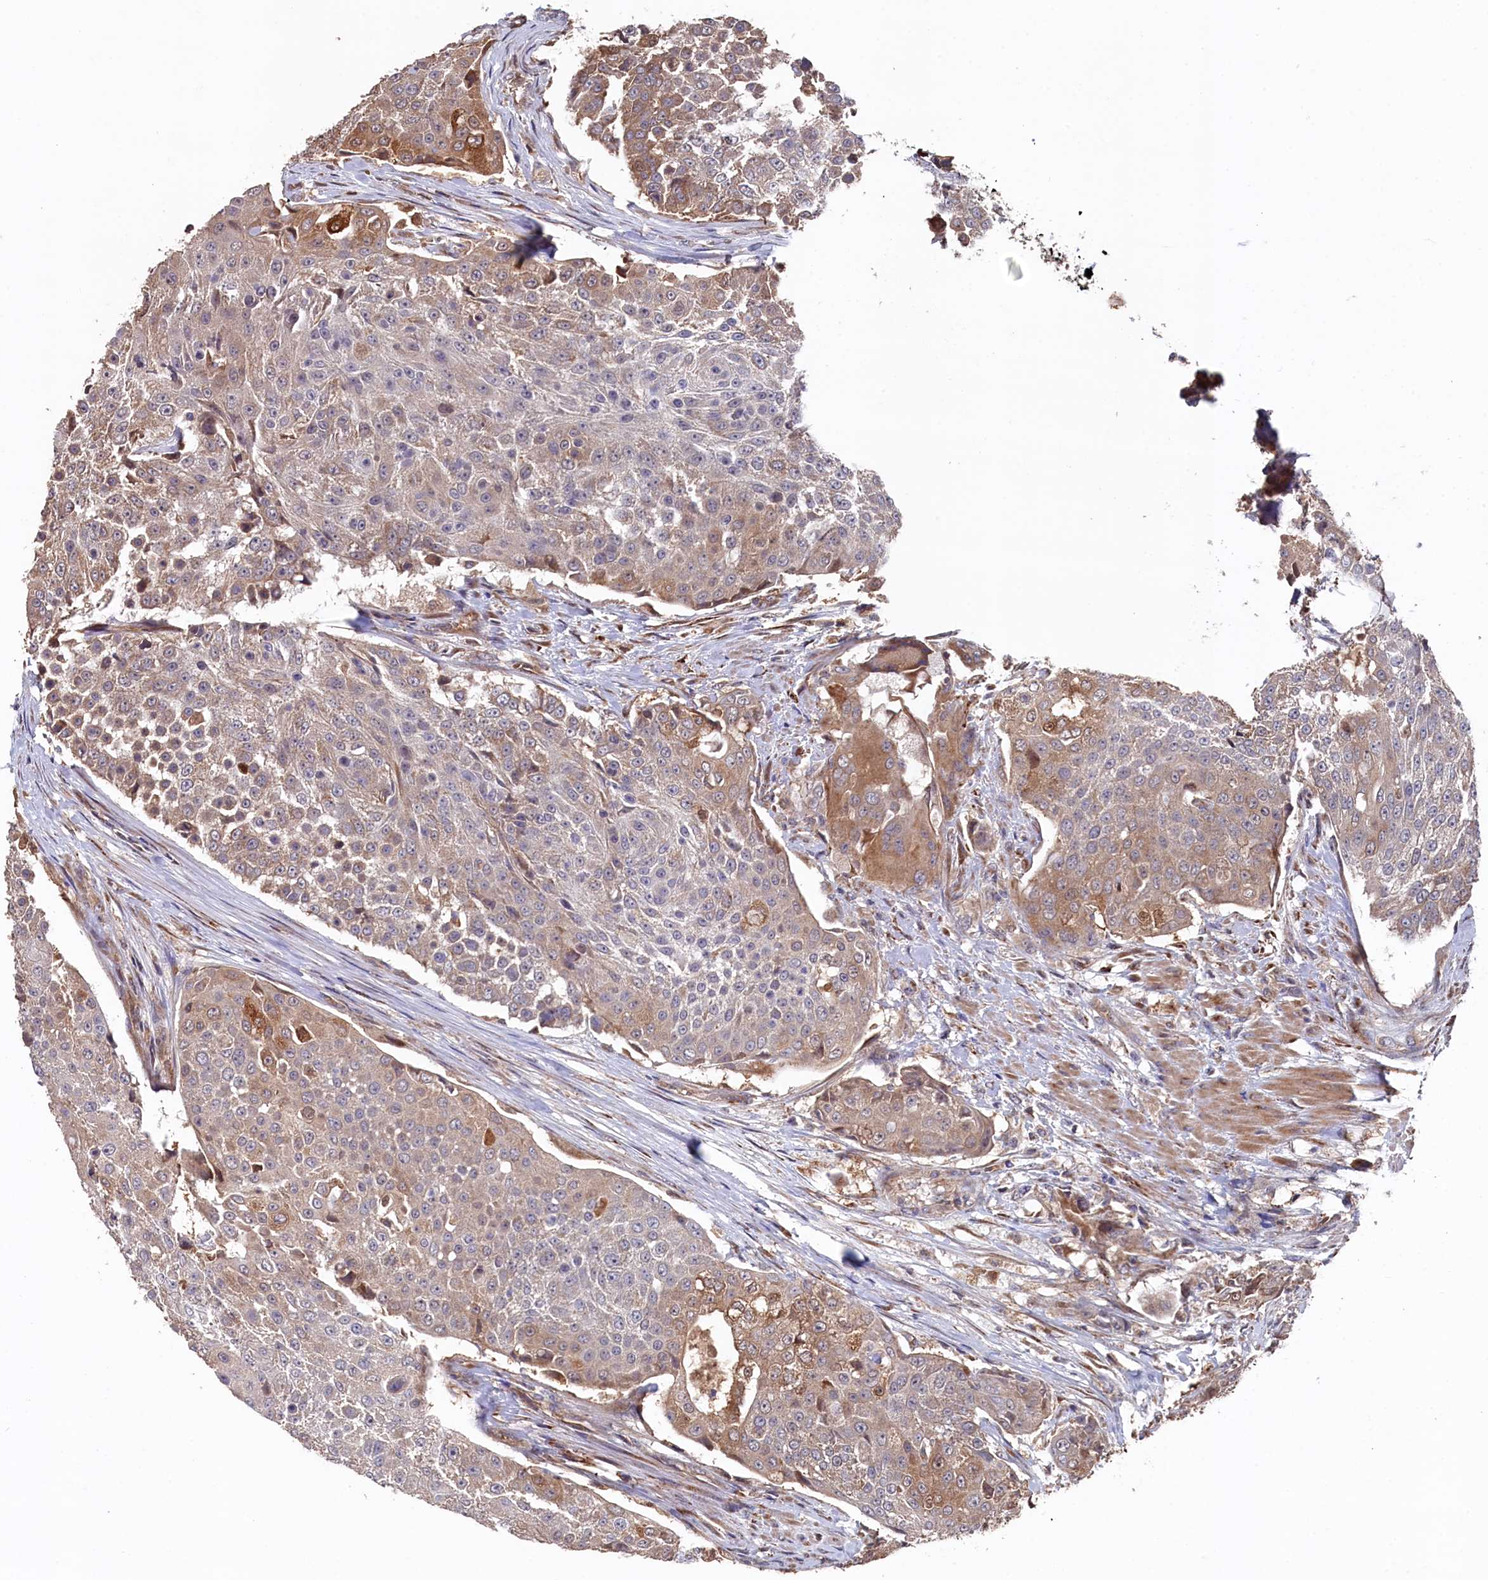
{"staining": {"intensity": "moderate", "quantity": "<25%", "location": "cytoplasmic/membranous"}, "tissue": "urothelial cancer", "cell_type": "Tumor cells", "image_type": "cancer", "snomed": [{"axis": "morphology", "description": "Urothelial carcinoma, High grade"}, {"axis": "topography", "description": "Urinary bladder"}], "caption": "Protein expression analysis of human urothelial cancer reveals moderate cytoplasmic/membranous staining in about <25% of tumor cells.", "gene": "SLC12A4", "patient": {"sex": "female", "age": 63}}